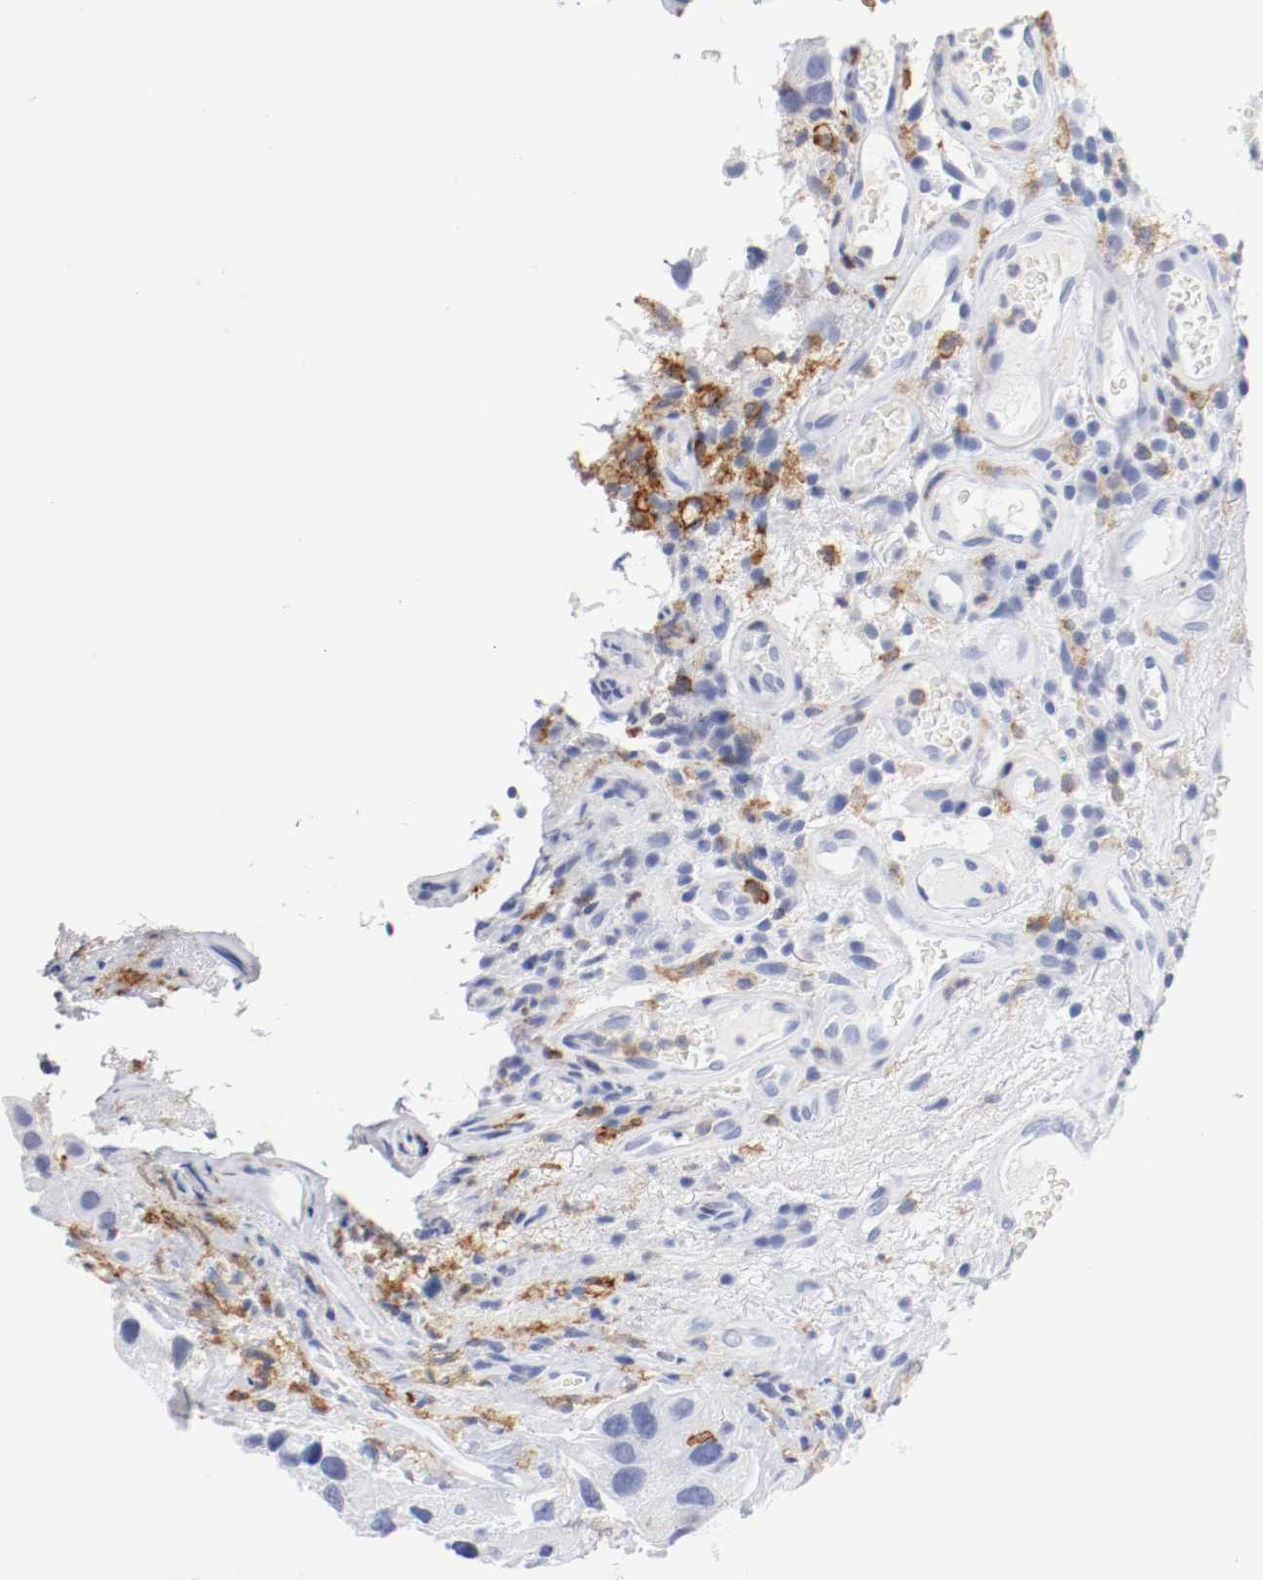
{"staining": {"intensity": "negative", "quantity": "none", "location": "none"}, "tissue": "urothelial cancer", "cell_type": "Tumor cells", "image_type": "cancer", "snomed": [{"axis": "morphology", "description": "Urothelial carcinoma, High grade"}, {"axis": "topography", "description": "Urinary bladder"}], "caption": "Tumor cells are negative for protein expression in human urothelial carcinoma (high-grade). (Brightfield microscopy of DAB immunohistochemistry at high magnification).", "gene": "ITGAX", "patient": {"sex": "female", "age": 64}}